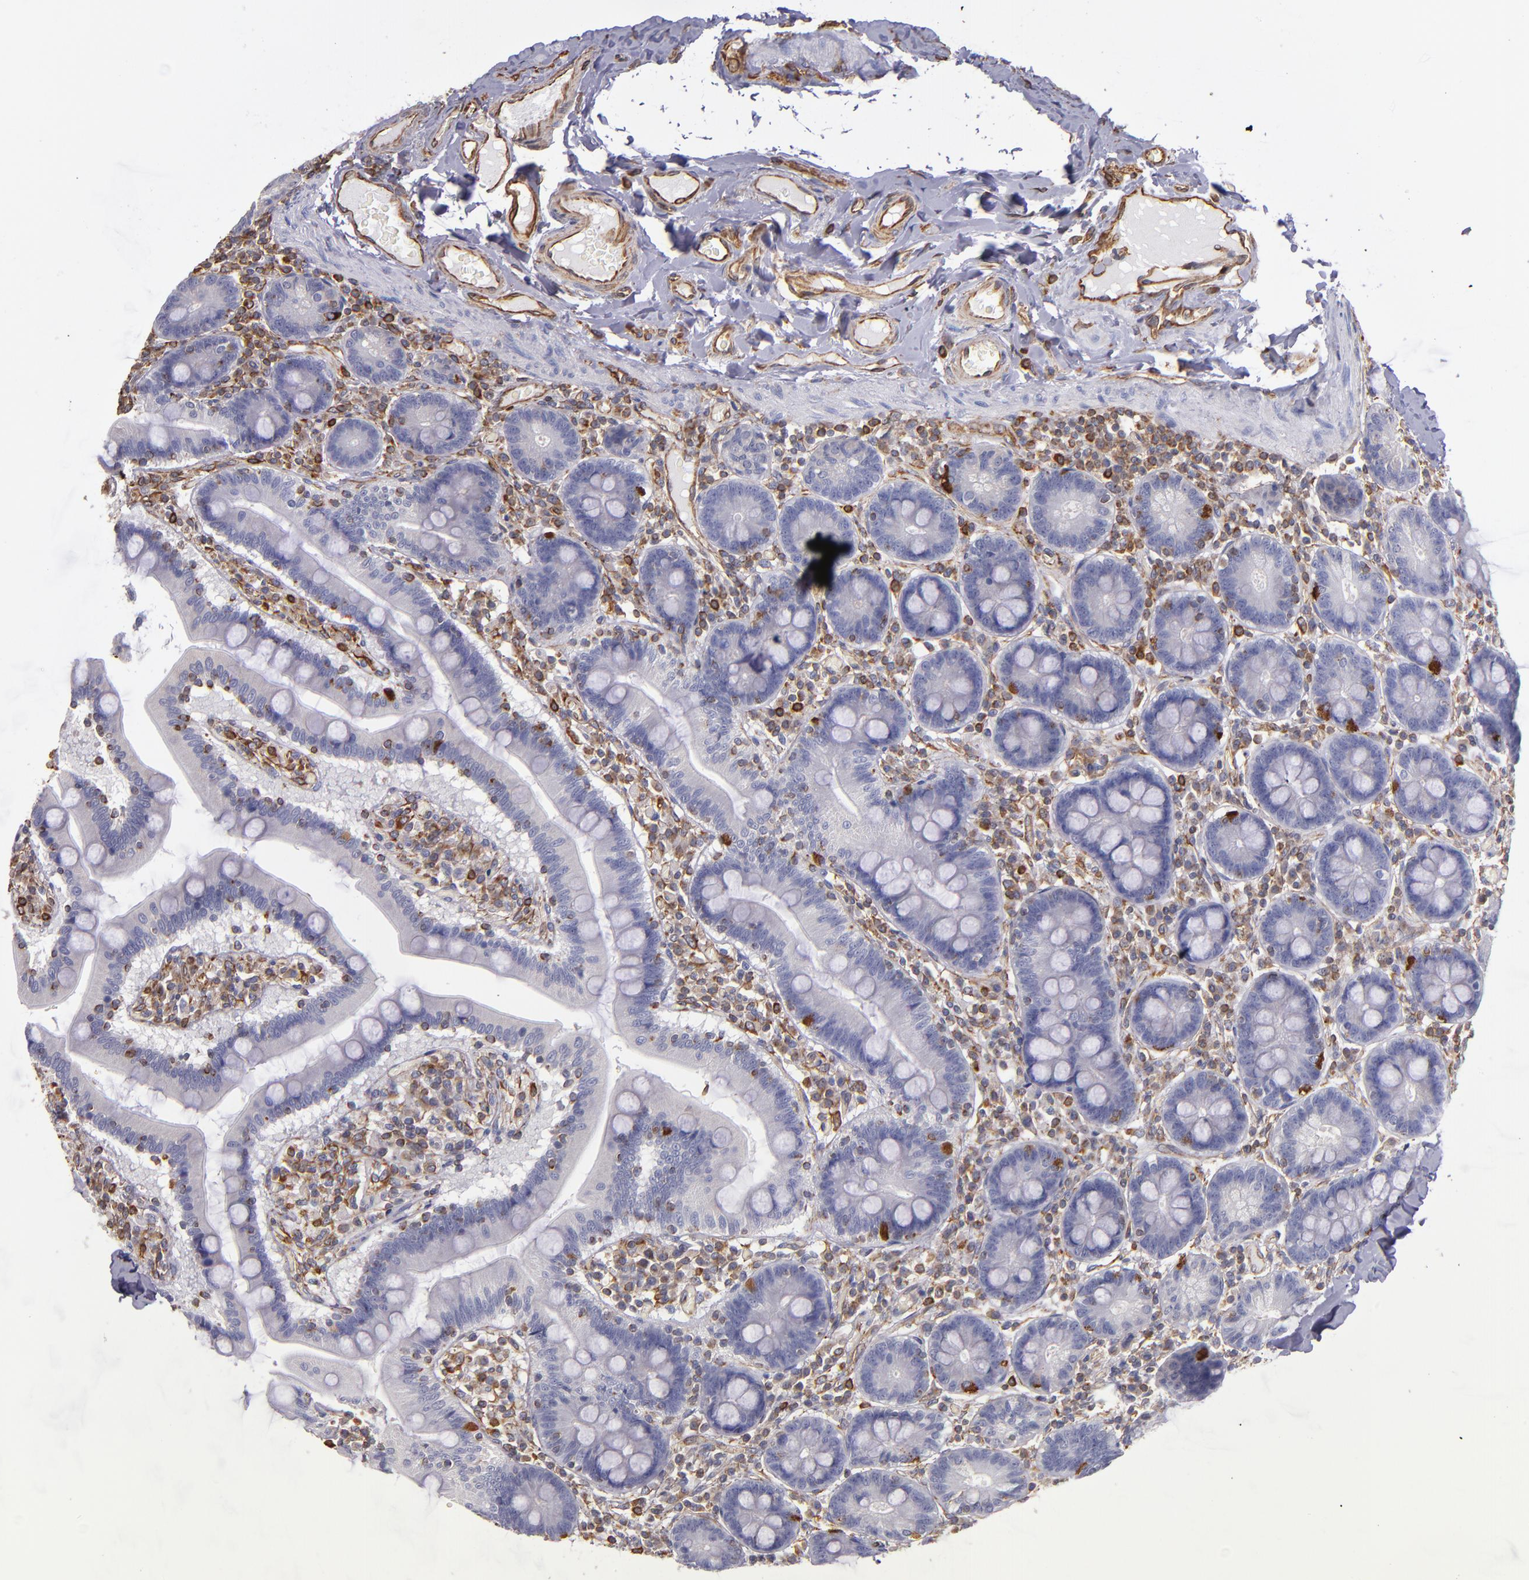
{"staining": {"intensity": "strong", "quantity": "<25%", "location": "cytoplasmic/membranous"}, "tissue": "duodenum", "cell_type": "Glandular cells", "image_type": "normal", "snomed": [{"axis": "morphology", "description": "Normal tissue, NOS"}, {"axis": "topography", "description": "Duodenum"}], "caption": "Immunohistochemical staining of normal human duodenum demonstrates medium levels of strong cytoplasmic/membranous expression in approximately <25% of glandular cells. The protein is shown in brown color, while the nuclei are stained blue.", "gene": "ABCC1", "patient": {"sex": "male", "age": 66}}